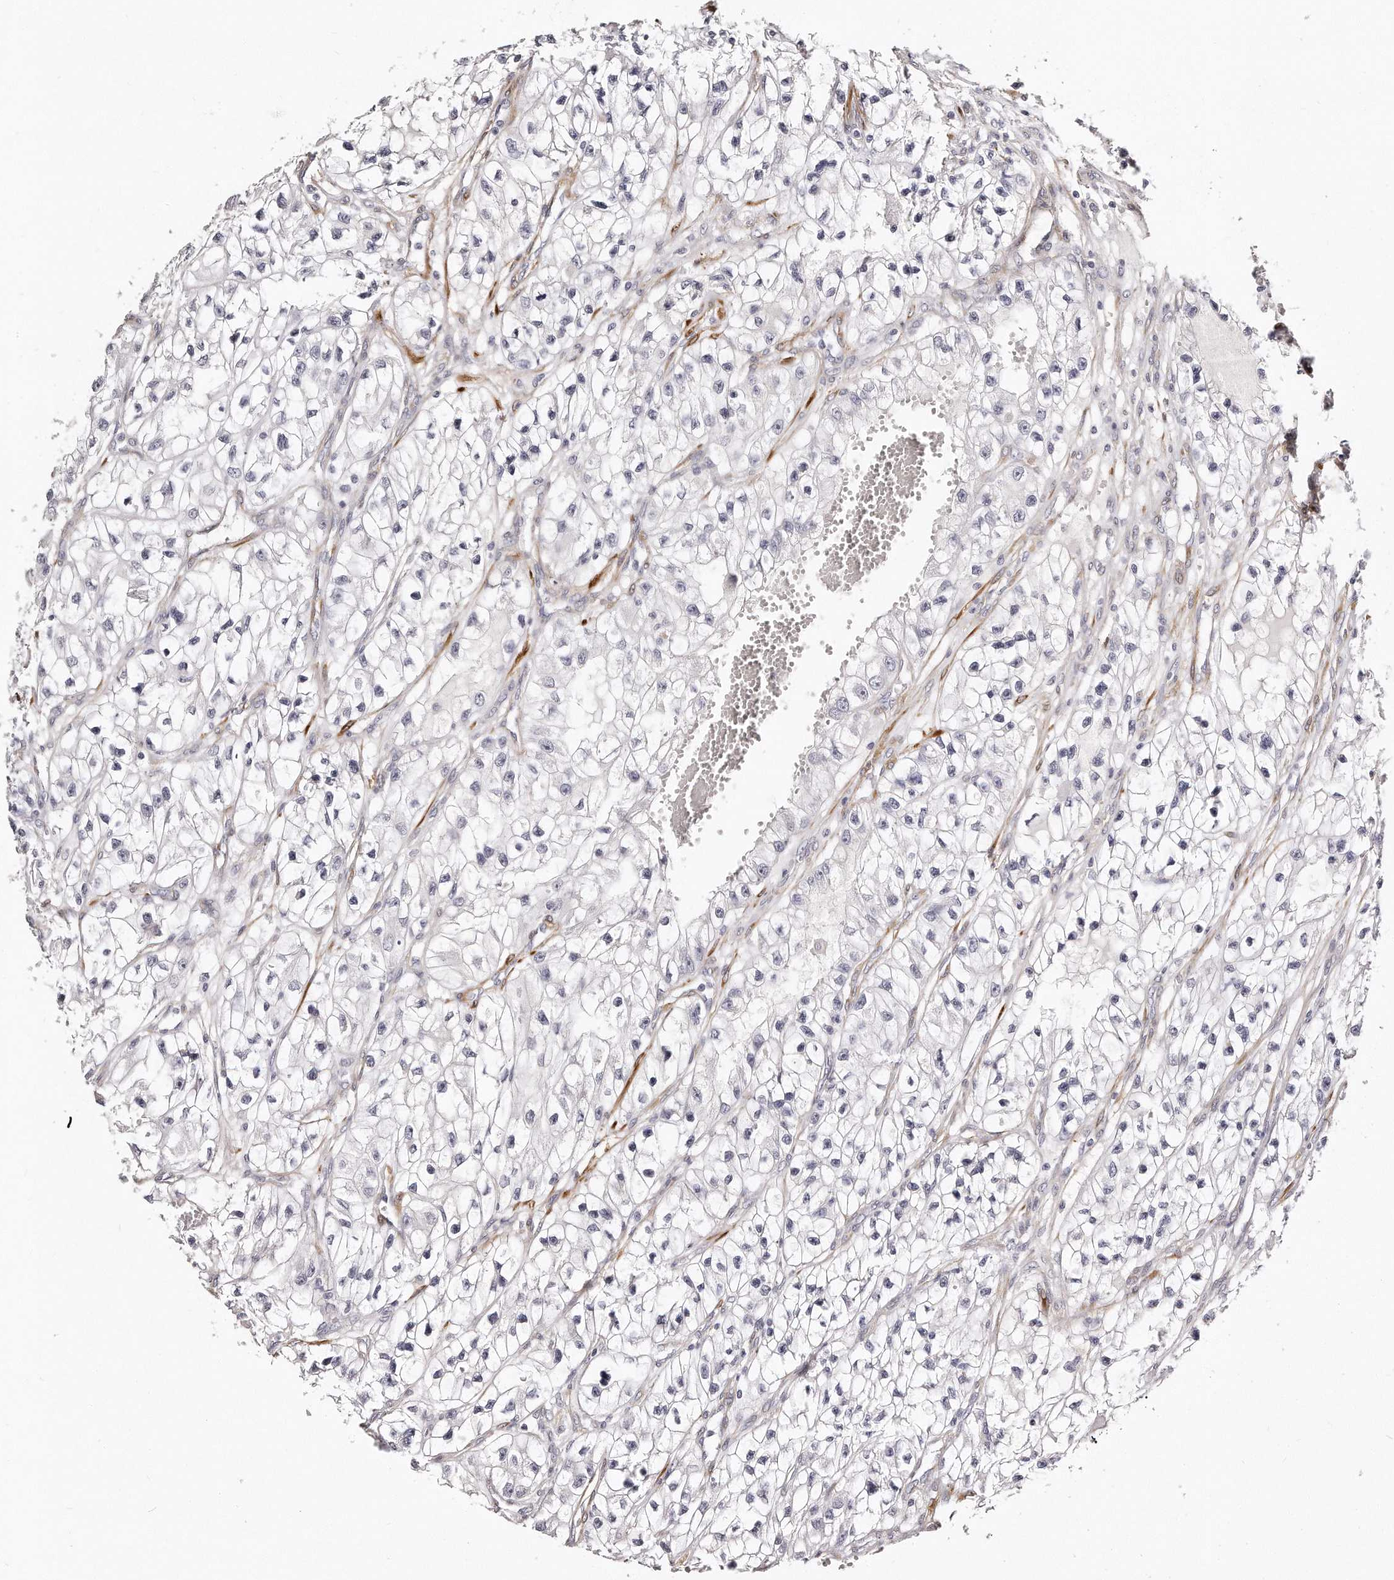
{"staining": {"intensity": "negative", "quantity": "none", "location": "none"}, "tissue": "renal cancer", "cell_type": "Tumor cells", "image_type": "cancer", "snomed": [{"axis": "morphology", "description": "Adenocarcinoma, NOS"}, {"axis": "topography", "description": "Kidney"}], "caption": "Immunohistochemistry (IHC) of renal cancer (adenocarcinoma) shows no staining in tumor cells.", "gene": "LMOD1", "patient": {"sex": "female", "age": 57}}